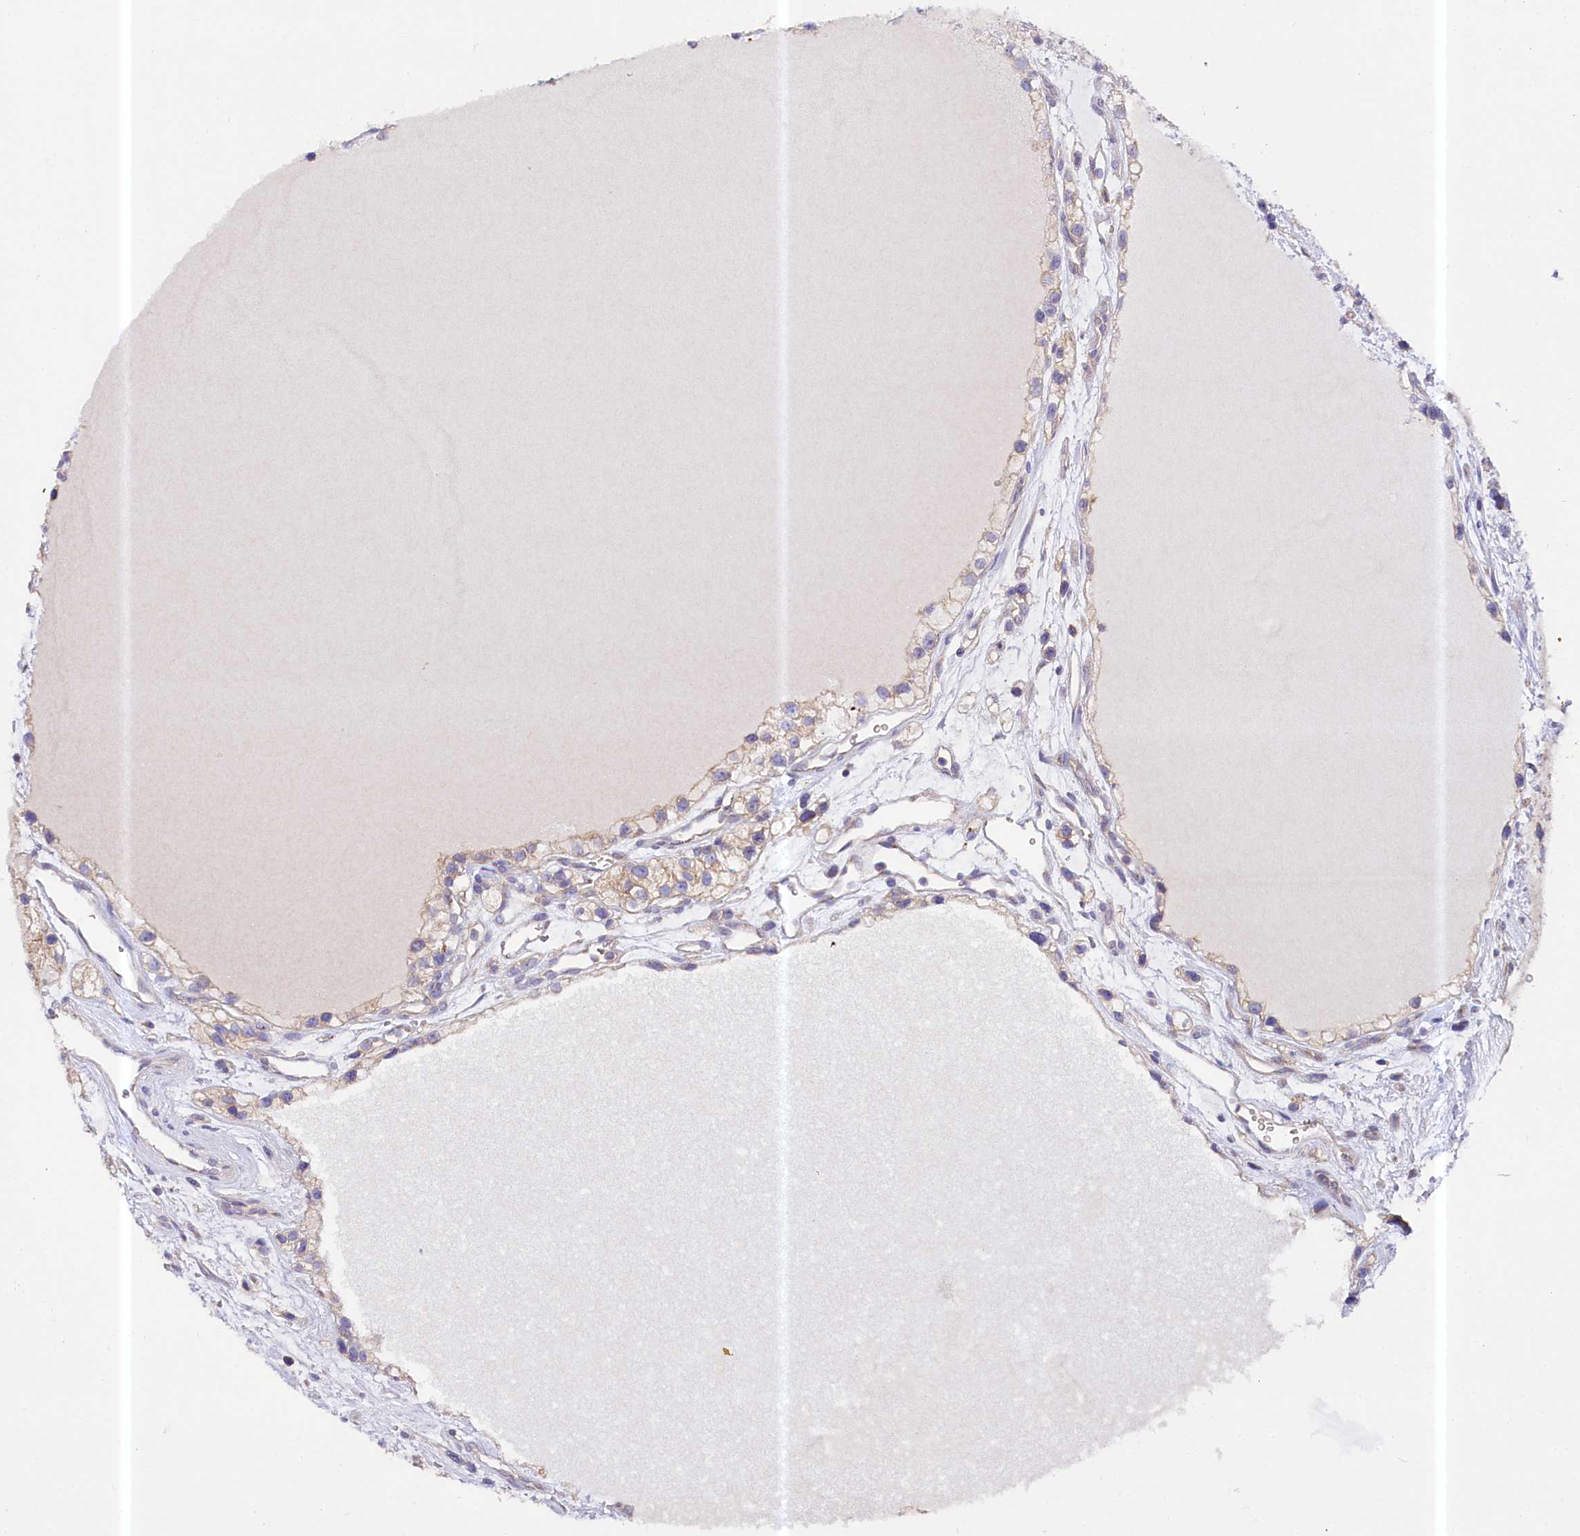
{"staining": {"intensity": "weak", "quantity": "25%-75%", "location": "cytoplasmic/membranous"}, "tissue": "renal cancer", "cell_type": "Tumor cells", "image_type": "cancer", "snomed": [{"axis": "morphology", "description": "Adenocarcinoma, NOS"}, {"axis": "topography", "description": "Kidney"}], "caption": "The image demonstrates immunohistochemical staining of renal cancer. There is weak cytoplasmic/membranous positivity is seen in about 25%-75% of tumor cells.", "gene": "CEP295", "patient": {"sex": "female", "age": 57}}